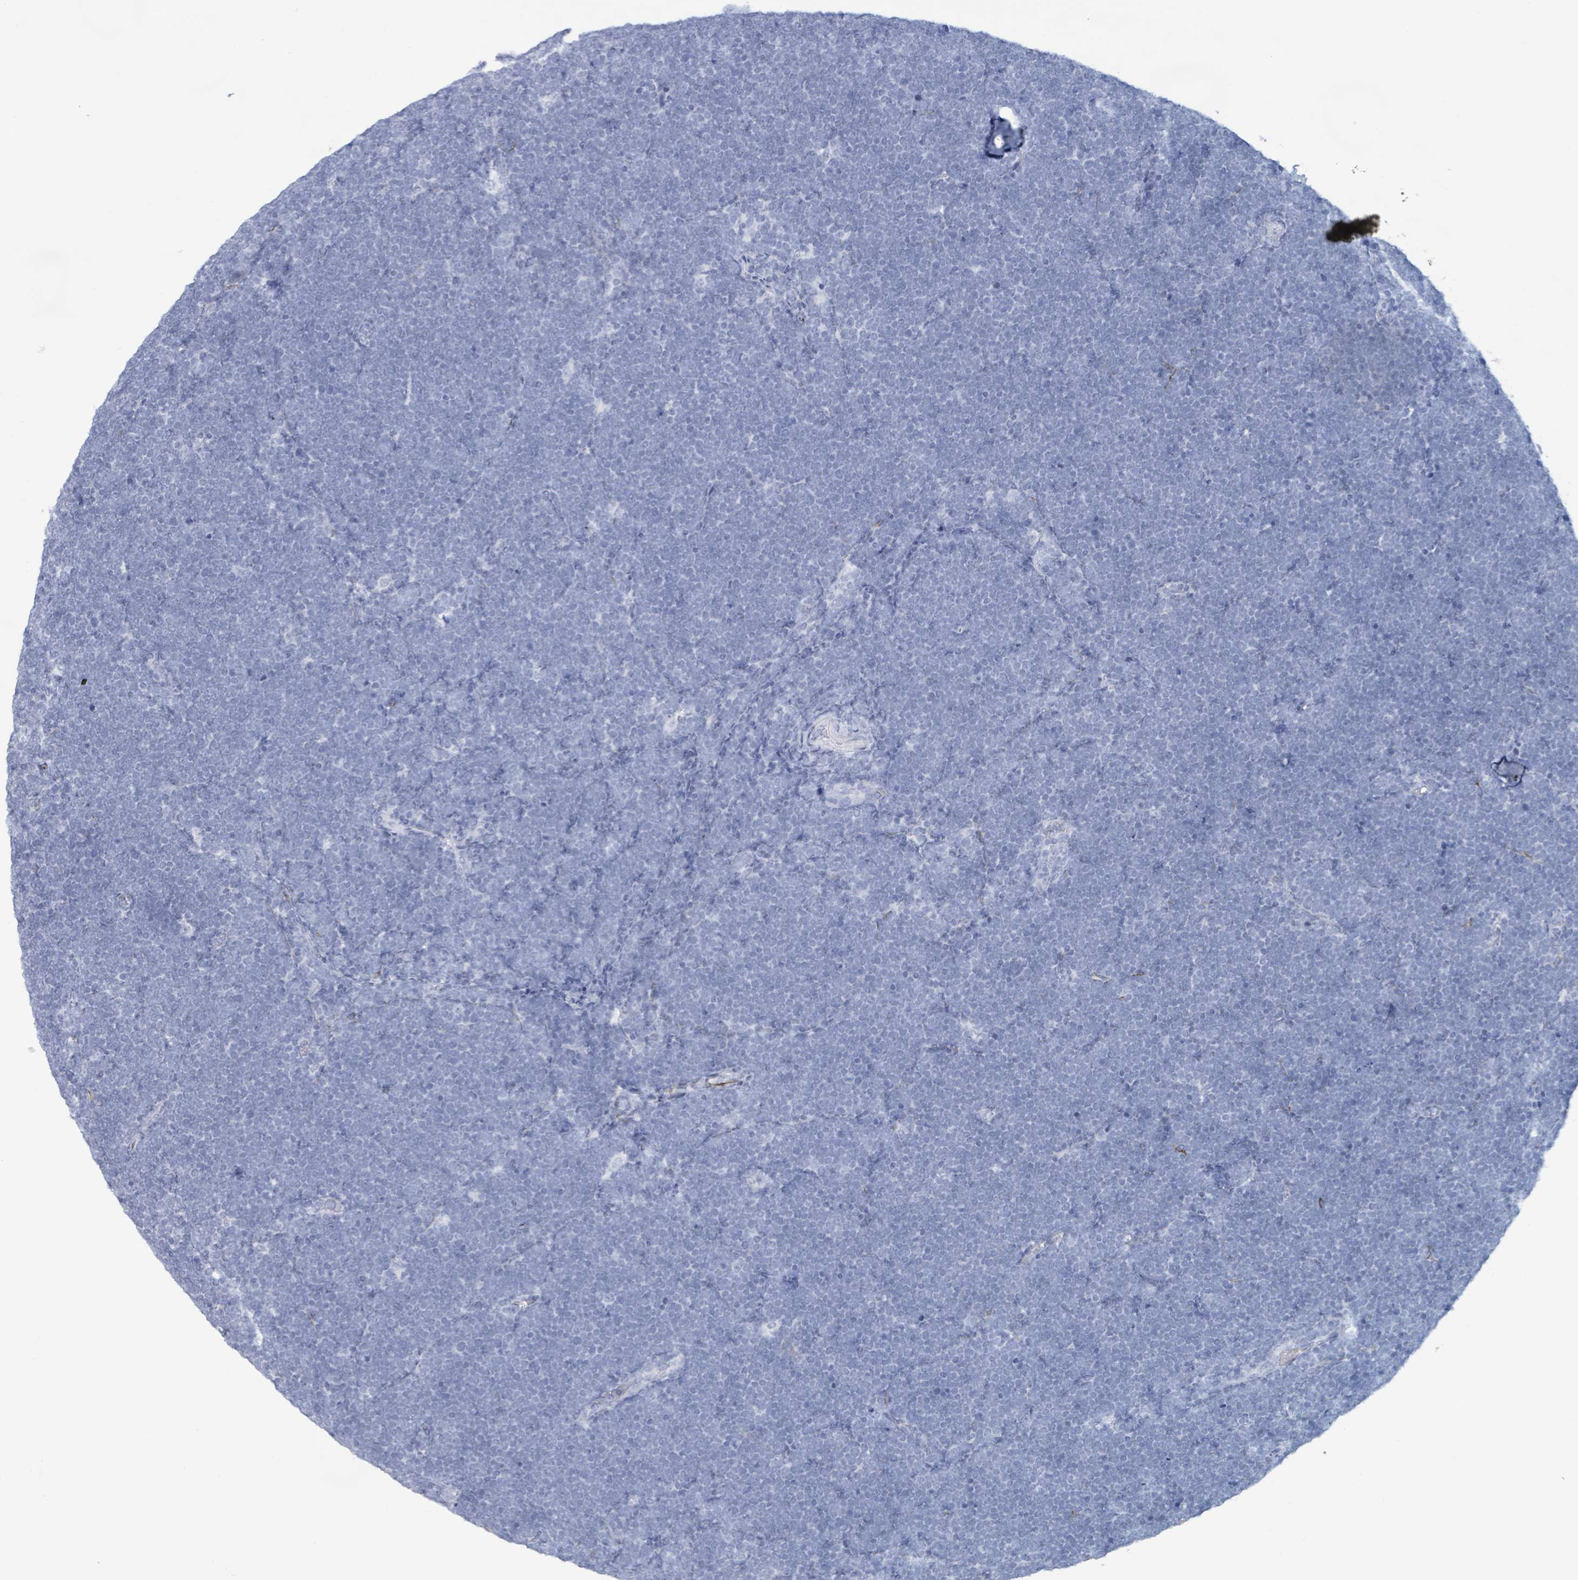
{"staining": {"intensity": "negative", "quantity": "none", "location": "none"}, "tissue": "lymphoma", "cell_type": "Tumor cells", "image_type": "cancer", "snomed": [{"axis": "morphology", "description": "Malignant lymphoma, non-Hodgkin's type, High grade"}, {"axis": "topography", "description": "Lymph node"}], "caption": "This is a image of IHC staining of lymphoma, which shows no staining in tumor cells. (Immunohistochemistry, brightfield microscopy, high magnification).", "gene": "KRT8", "patient": {"sex": "male", "age": 13}}